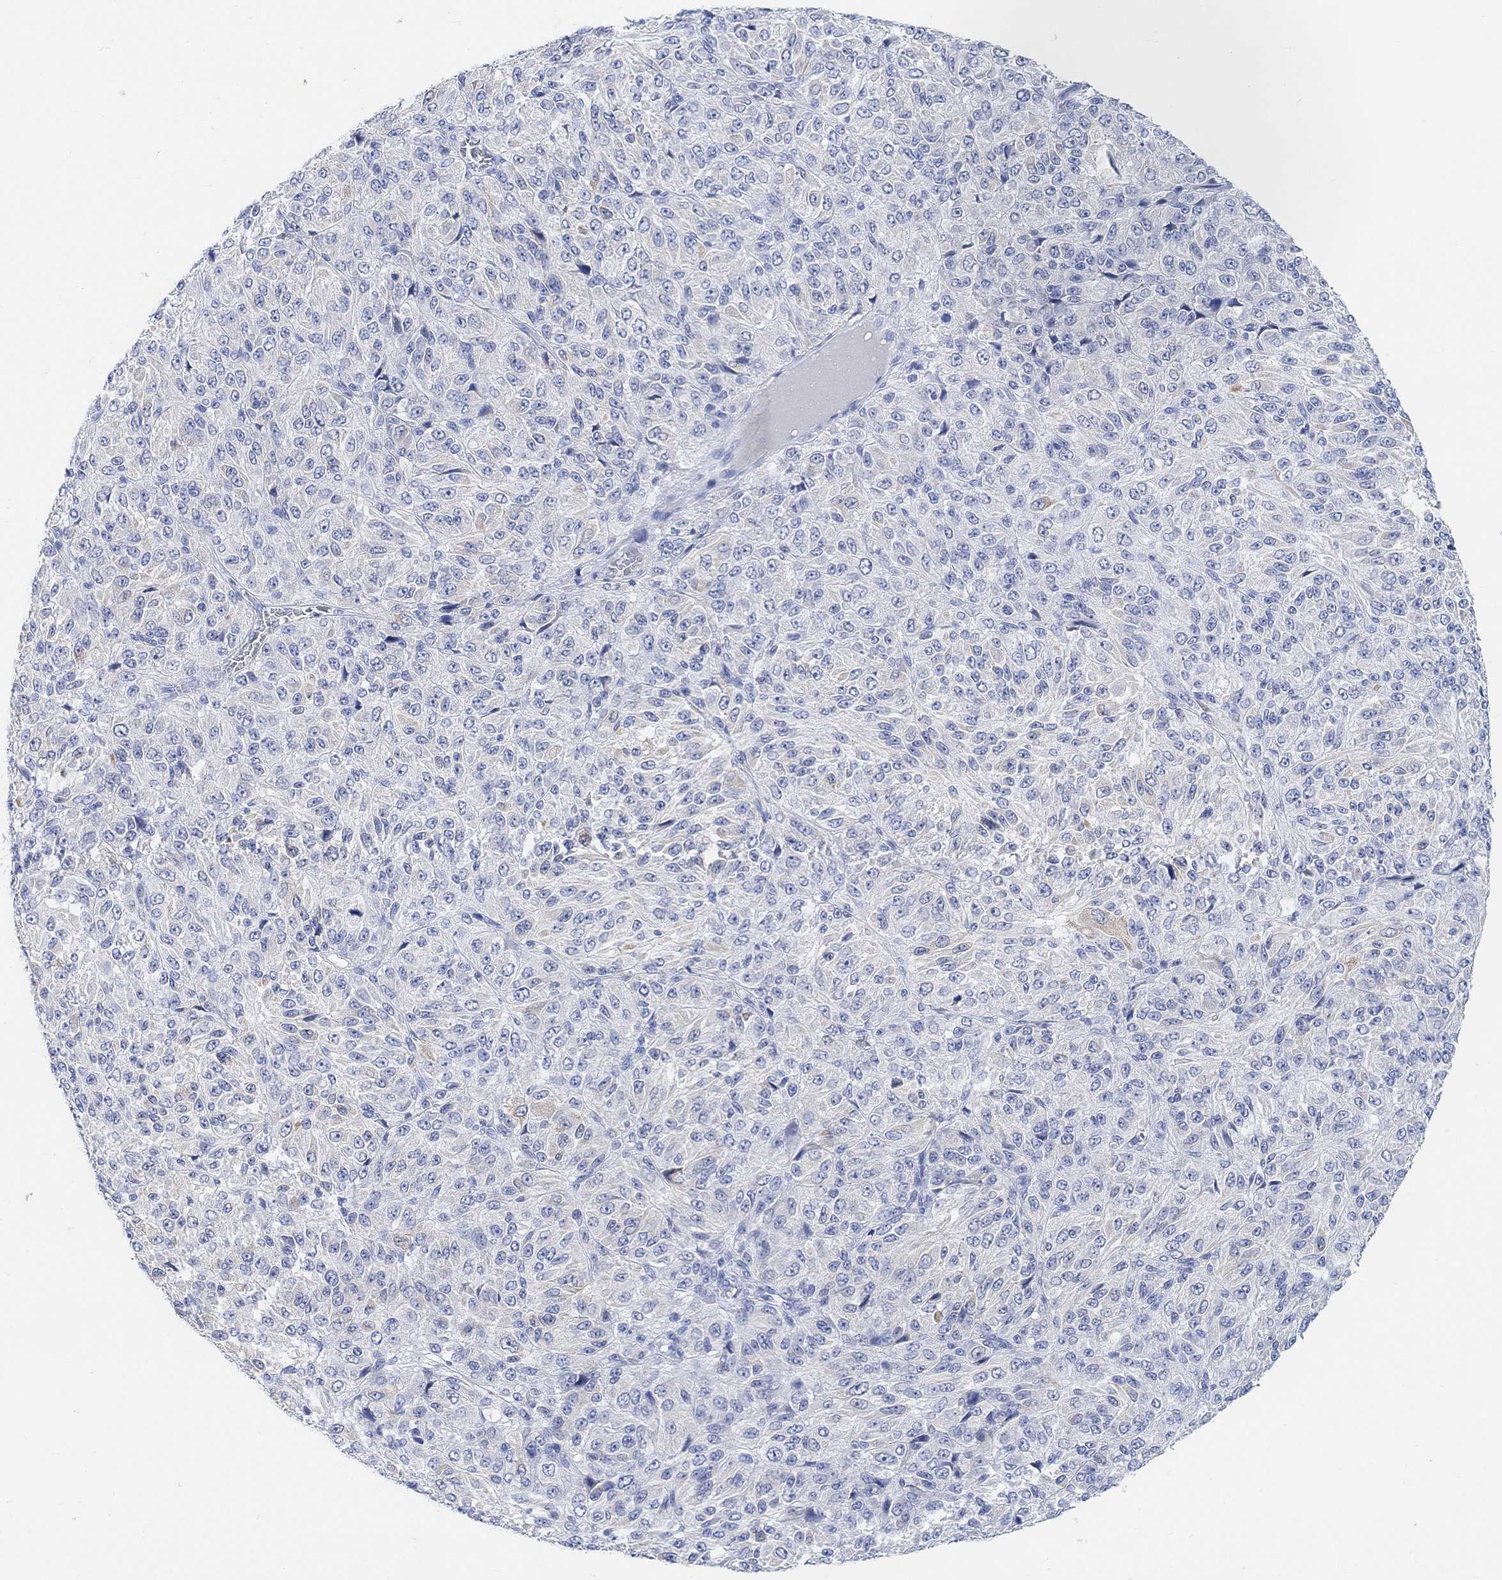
{"staining": {"intensity": "negative", "quantity": "none", "location": "none"}, "tissue": "melanoma", "cell_type": "Tumor cells", "image_type": "cancer", "snomed": [{"axis": "morphology", "description": "Malignant melanoma, Metastatic site"}, {"axis": "topography", "description": "Brain"}], "caption": "IHC image of malignant melanoma (metastatic site) stained for a protein (brown), which shows no expression in tumor cells.", "gene": "ENO4", "patient": {"sex": "female", "age": 56}}